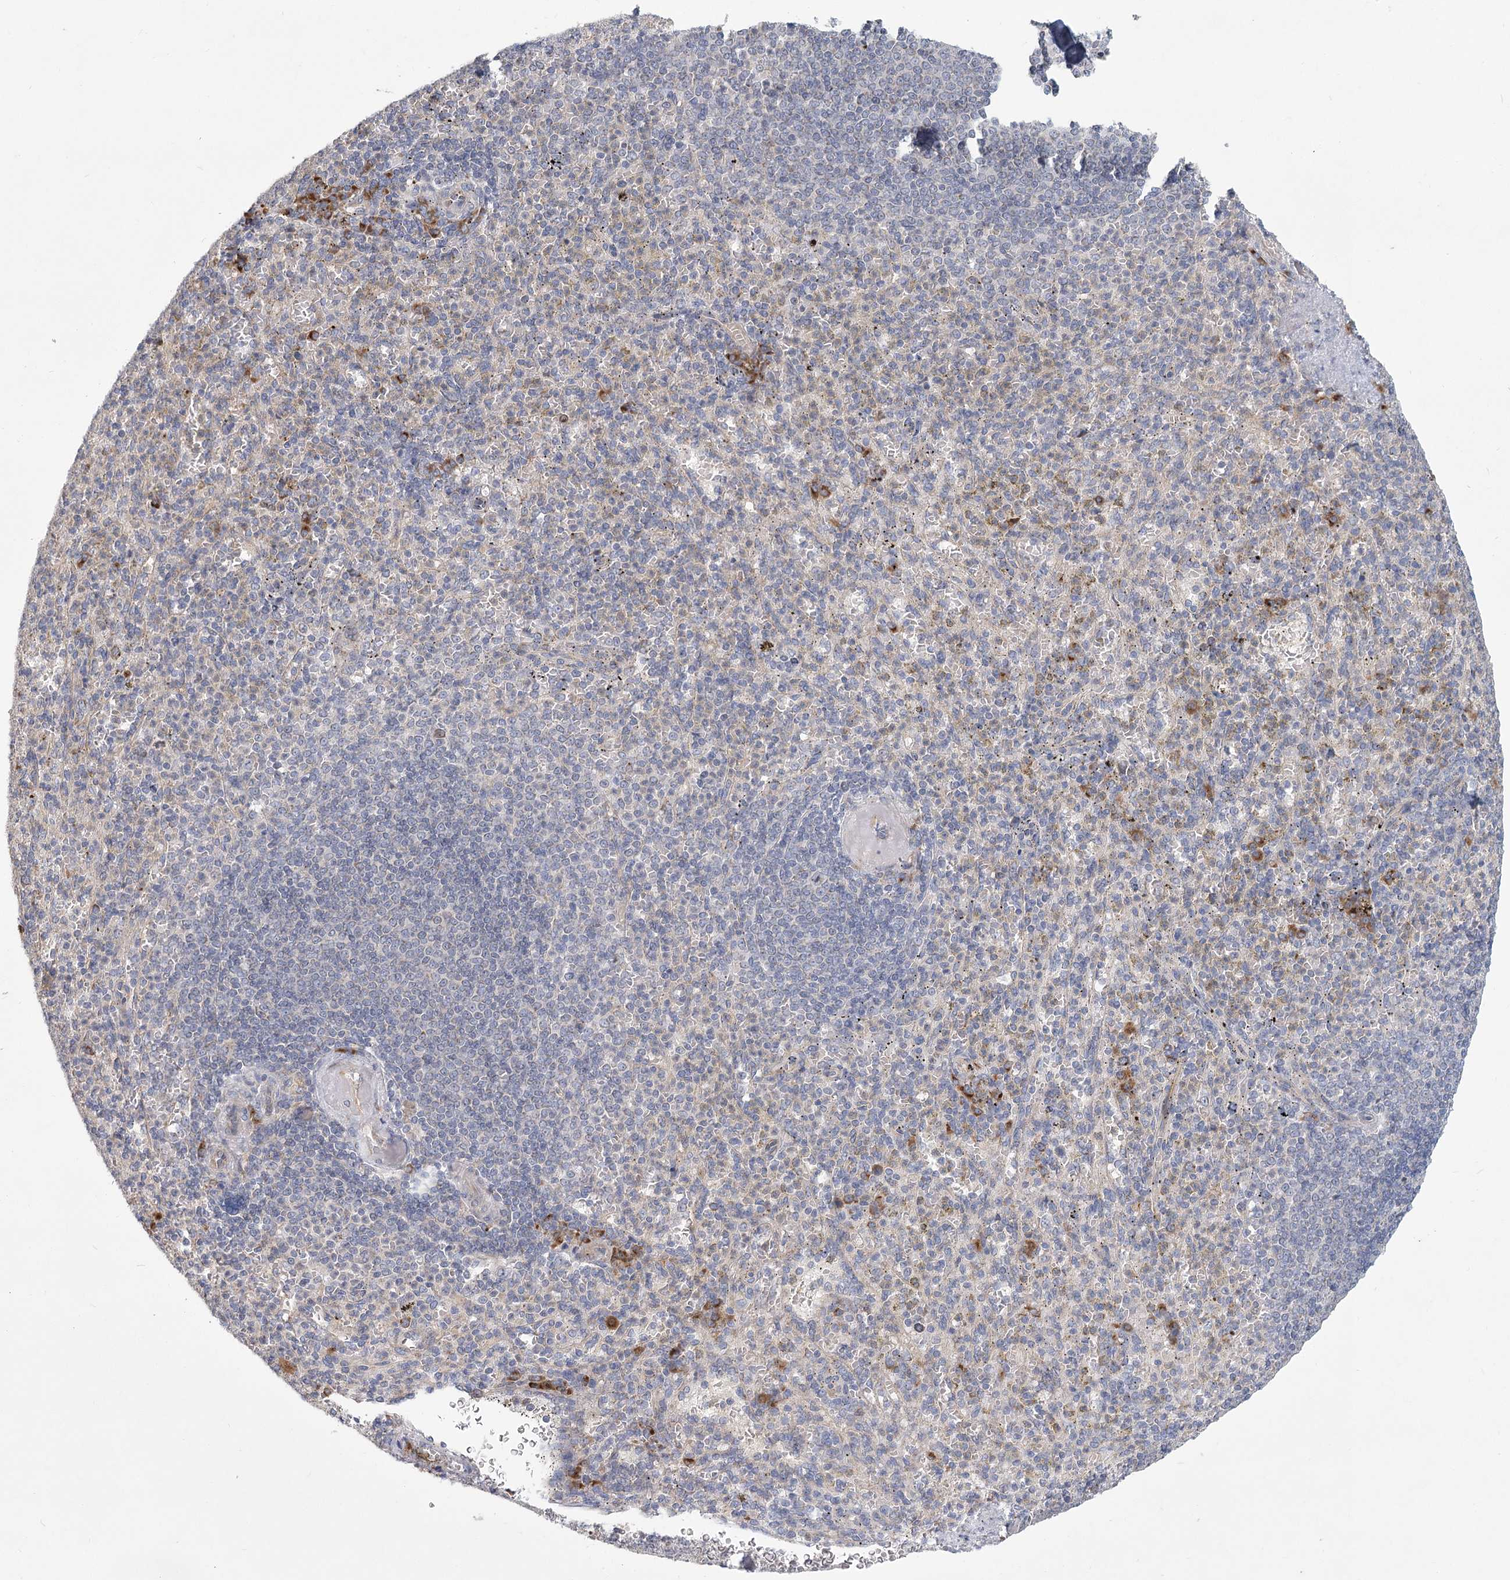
{"staining": {"intensity": "moderate", "quantity": "<25%", "location": "cytoplasmic/membranous"}, "tissue": "spleen", "cell_type": "Cells in red pulp", "image_type": "normal", "snomed": [{"axis": "morphology", "description": "Normal tissue, NOS"}, {"axis": "topography", "description": "Spleen"}], "caption": "Brown immunohistochemical staining in normal human spleen exhibits moderate cytoplasmic/membranous positivity in approximately <25% of cells in red pulp.", "gene": "CNTLN", "patient": {"sex": "female", "age": 74}}